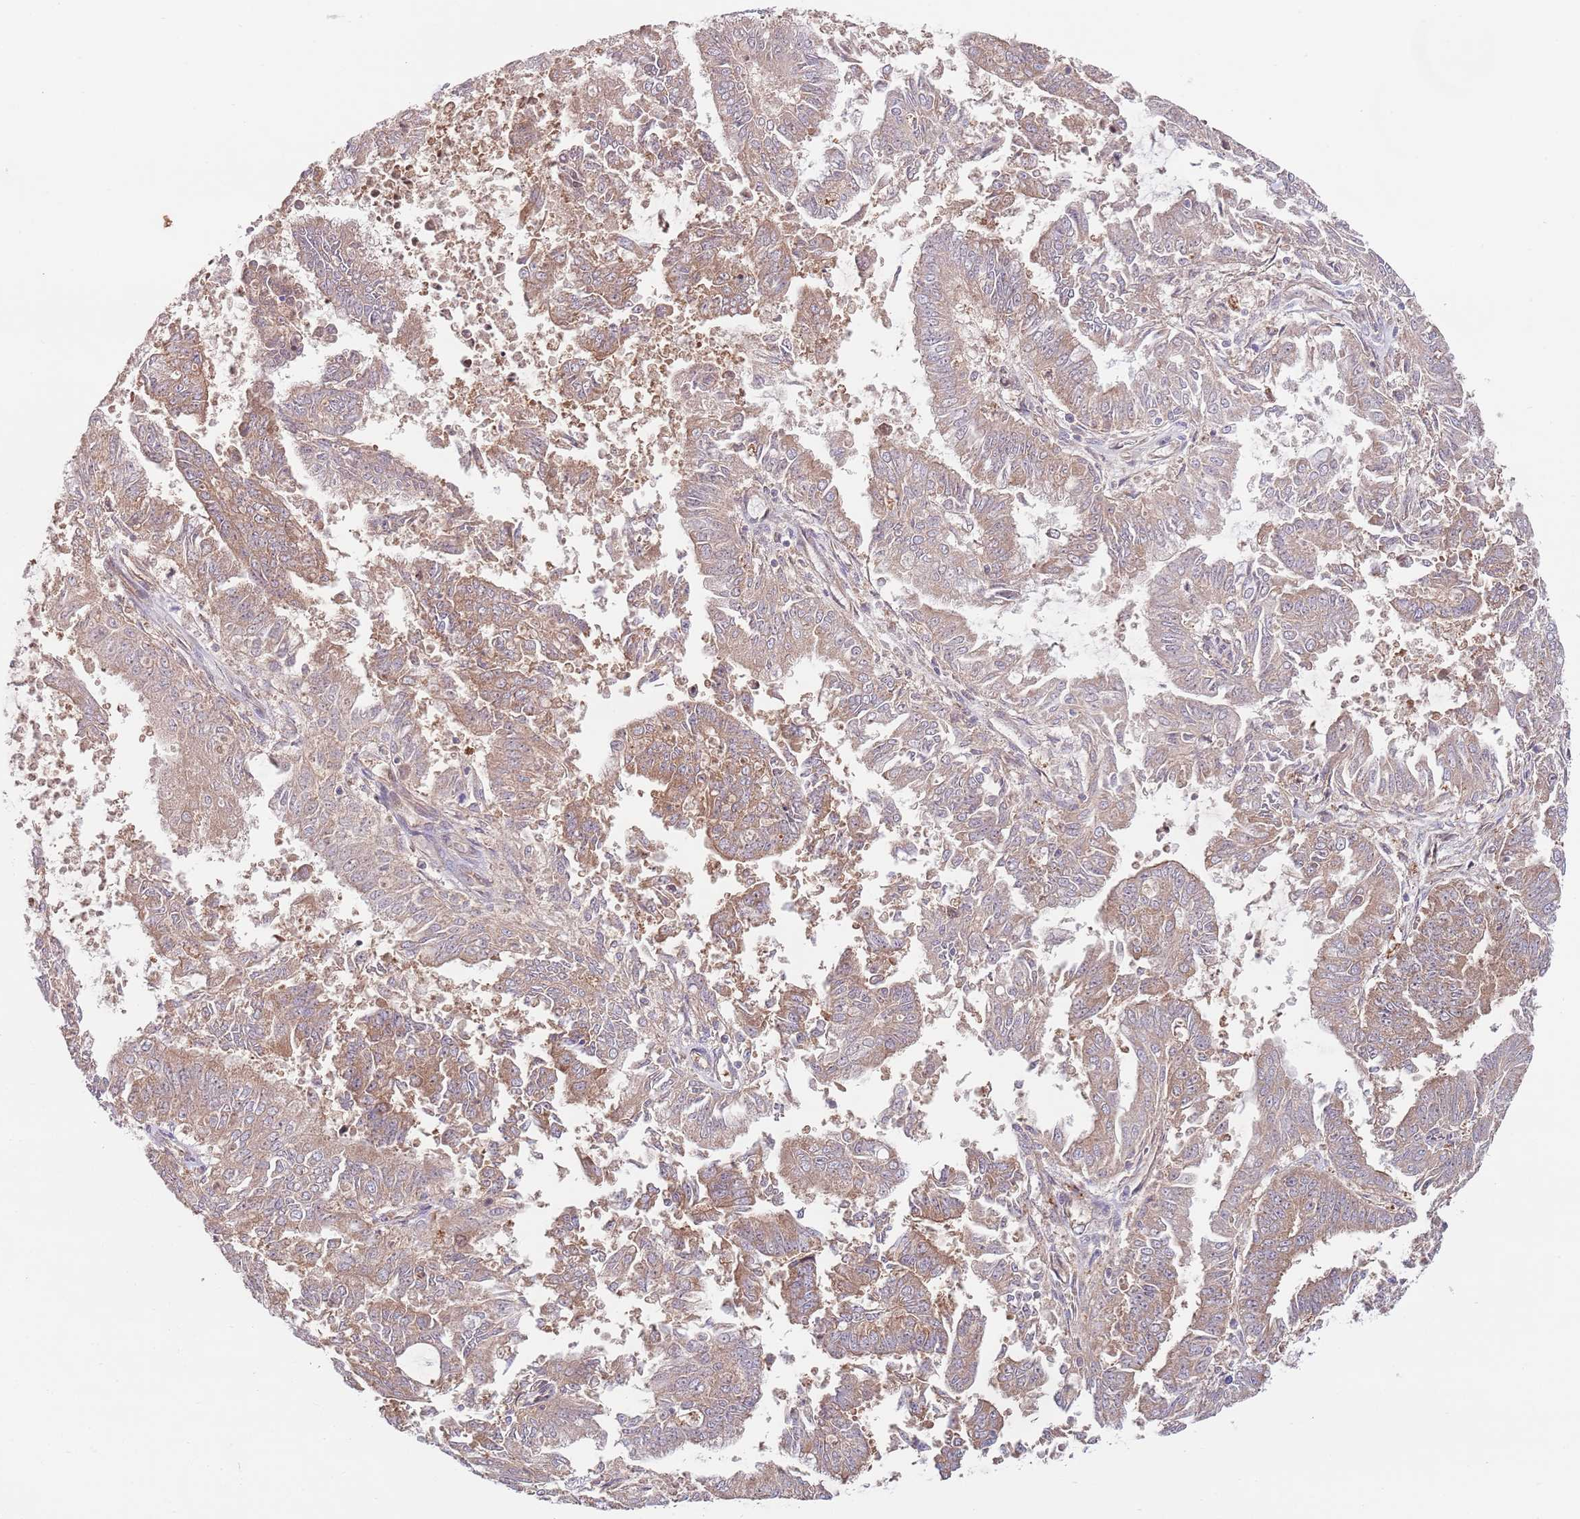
{"staining": {"intensity": "moderate", "quantity": ">75%", "location": "cytoplasmic/membranous"}, "tissue": "endometrial cancer", "cell_type": "Tumor cells", "image_type": "cancer", "snomed": [{"axis": "morphology", "description": "Adenocarcinoma, NOS"}, {"axis": "topography", "description": "Endometrium"}], "caption": "Moderate cytoplasmic/membranous staining for a protein is appreciated in about >75% of tumor cells of adenocarcinoma (endometrial) using IHC.", "gene": "EIF3F", "patient": {"sex": "female", "age": 73}}